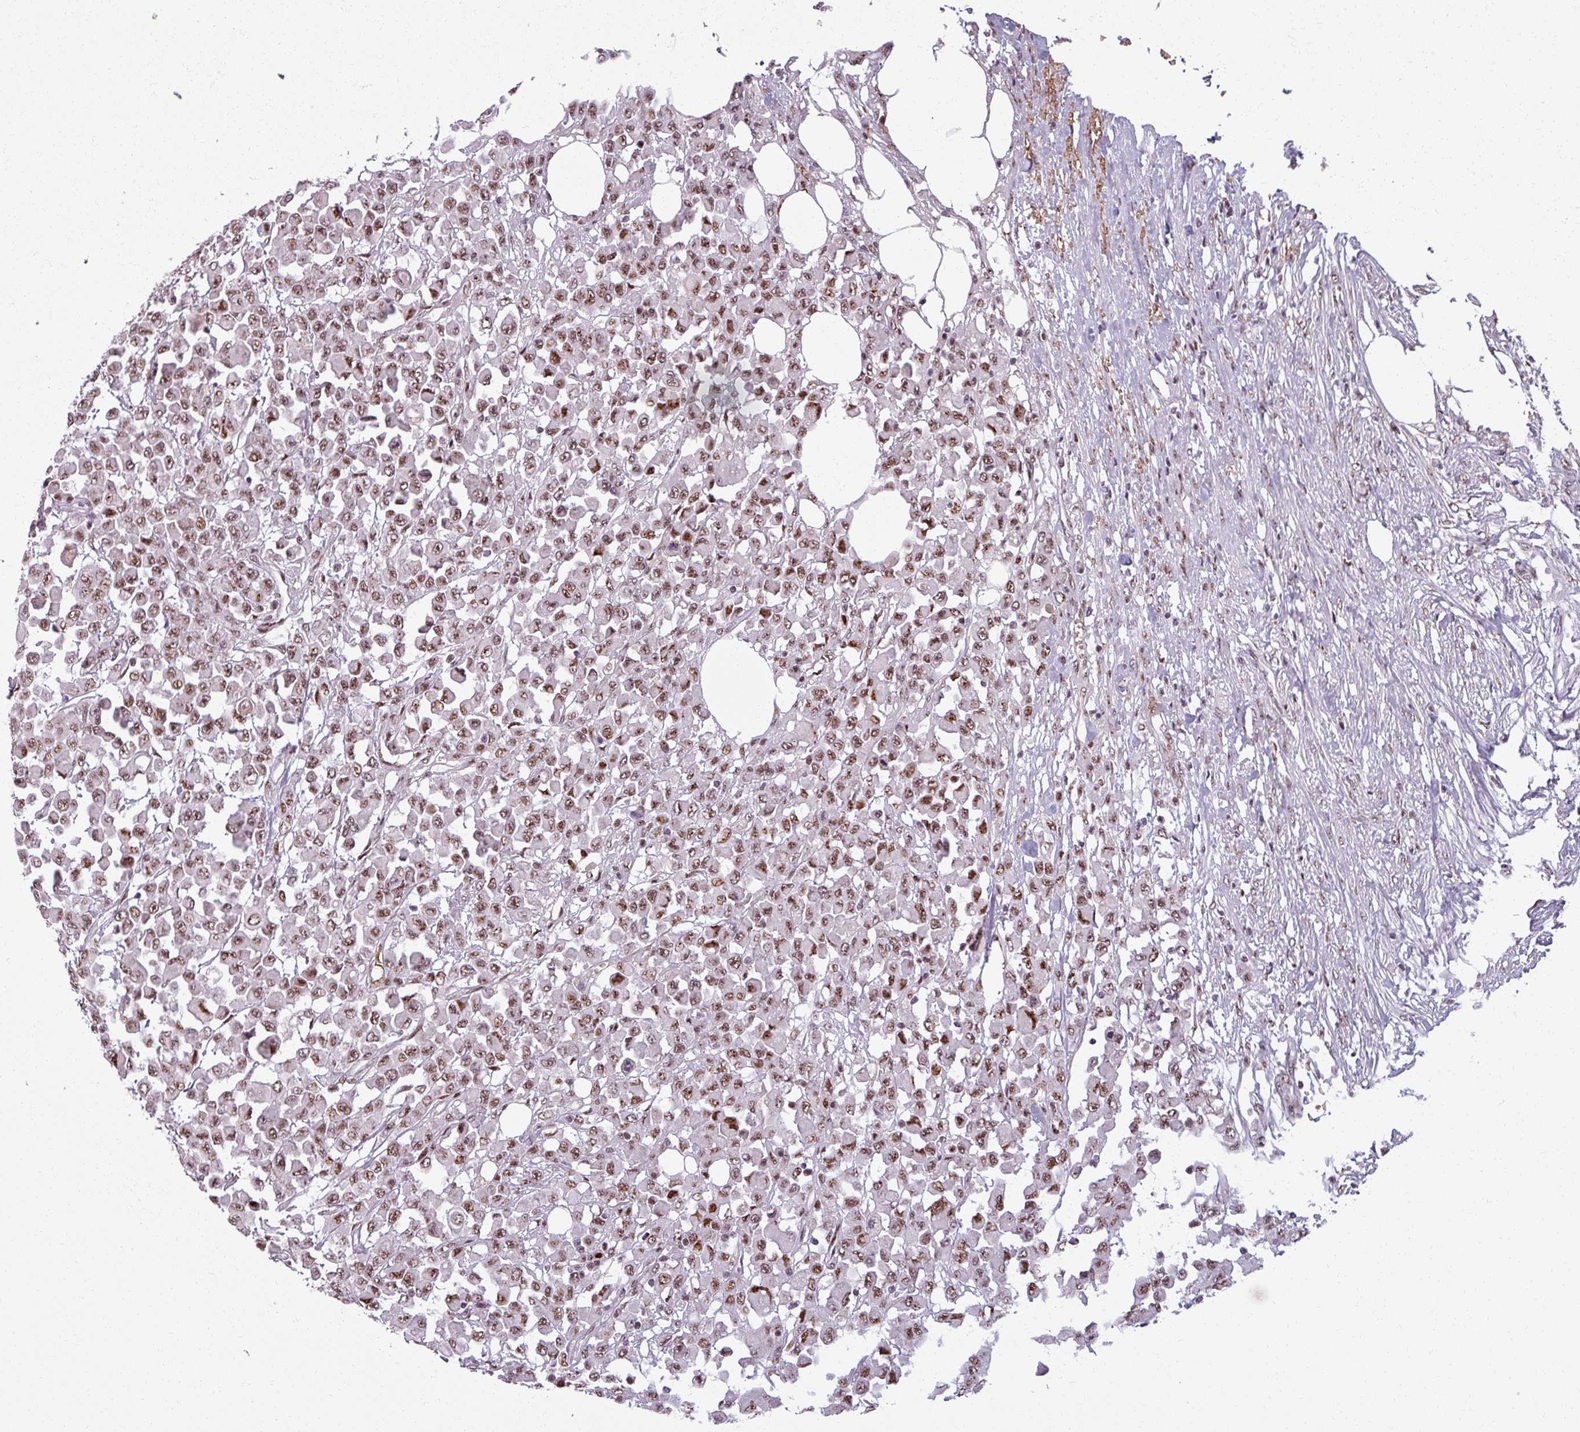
{"staining": {"intensity": "moderate", "quantity": ">75%", "location": "nuclear"}, "tissue": "colorectal cancer", "cell_type": "Tumor cells", "image_type": "cancer", "snomed": [{"axis": "morphology", "description": "Adenocarcinoma, NOS"}, {"axis": "topography", "description": "Colon"}], "caption": "IHC (DAB) staining of human colorectal adenocarcinoma displays moderate nuclear protein positivity in approximately >75% of tumor cells.", "gene": "NCOR1", "patient": {"sex": "male", "age": 51}}